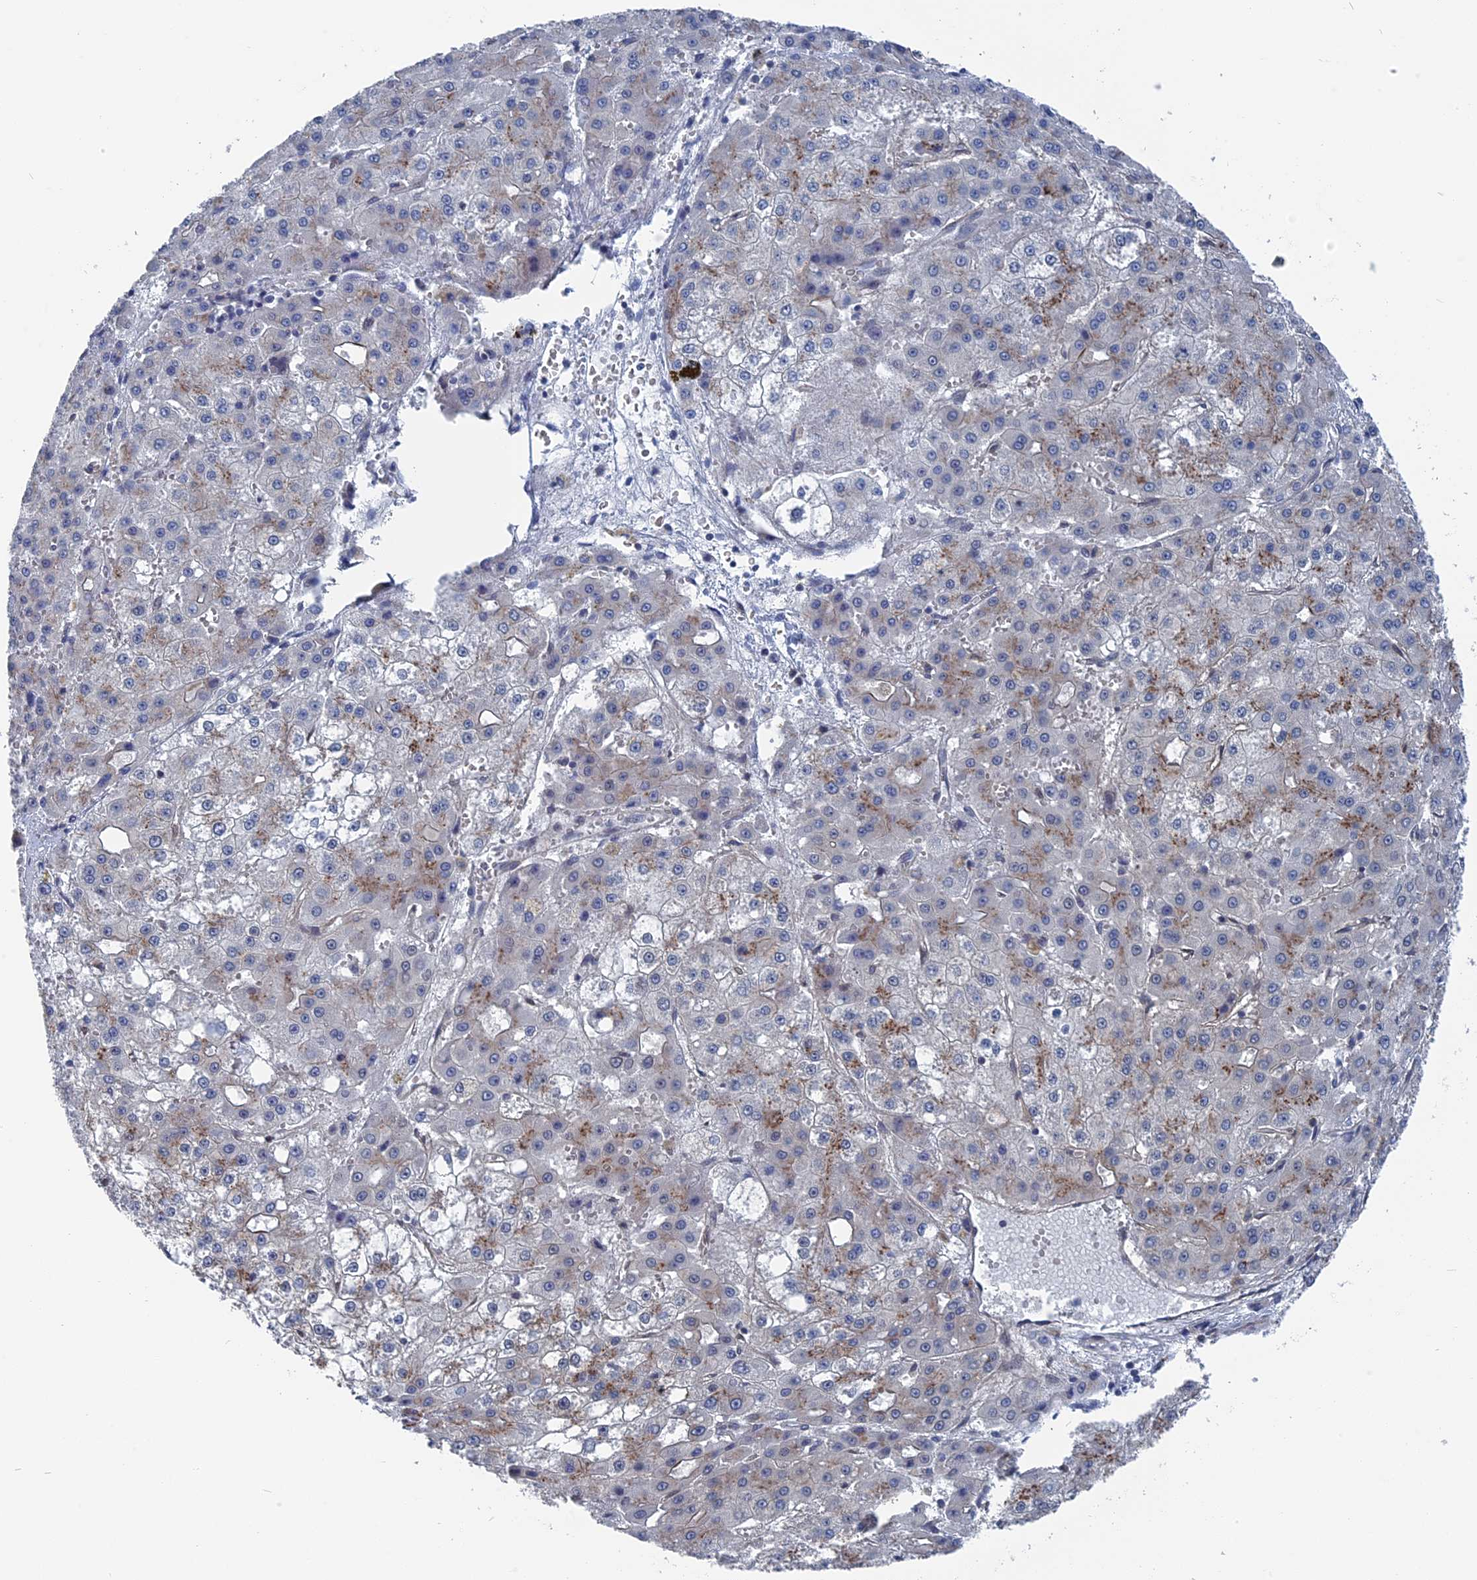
{"staining": {"intensity": "moderate", "quantity": "25%-75%", "location": "cytoplasmic/membranous"}, "tissue": "liver cancer", "cell_type": "Tumor cells", "image_type": "cancer", "snomed": [{"axis": "morphology", "description": "Carcinoma, Hepatocellular, NOS"}, {"axis": "topography", "description": "Liver"}], "caption": "Liver cancer (hepatocellular carcinoma) stained for a protein shows moderate cytoplasmic/membranous positivity in tumor cells.", "gene": "MTRF1", "patient": {"sex": "male", "age": 47}}